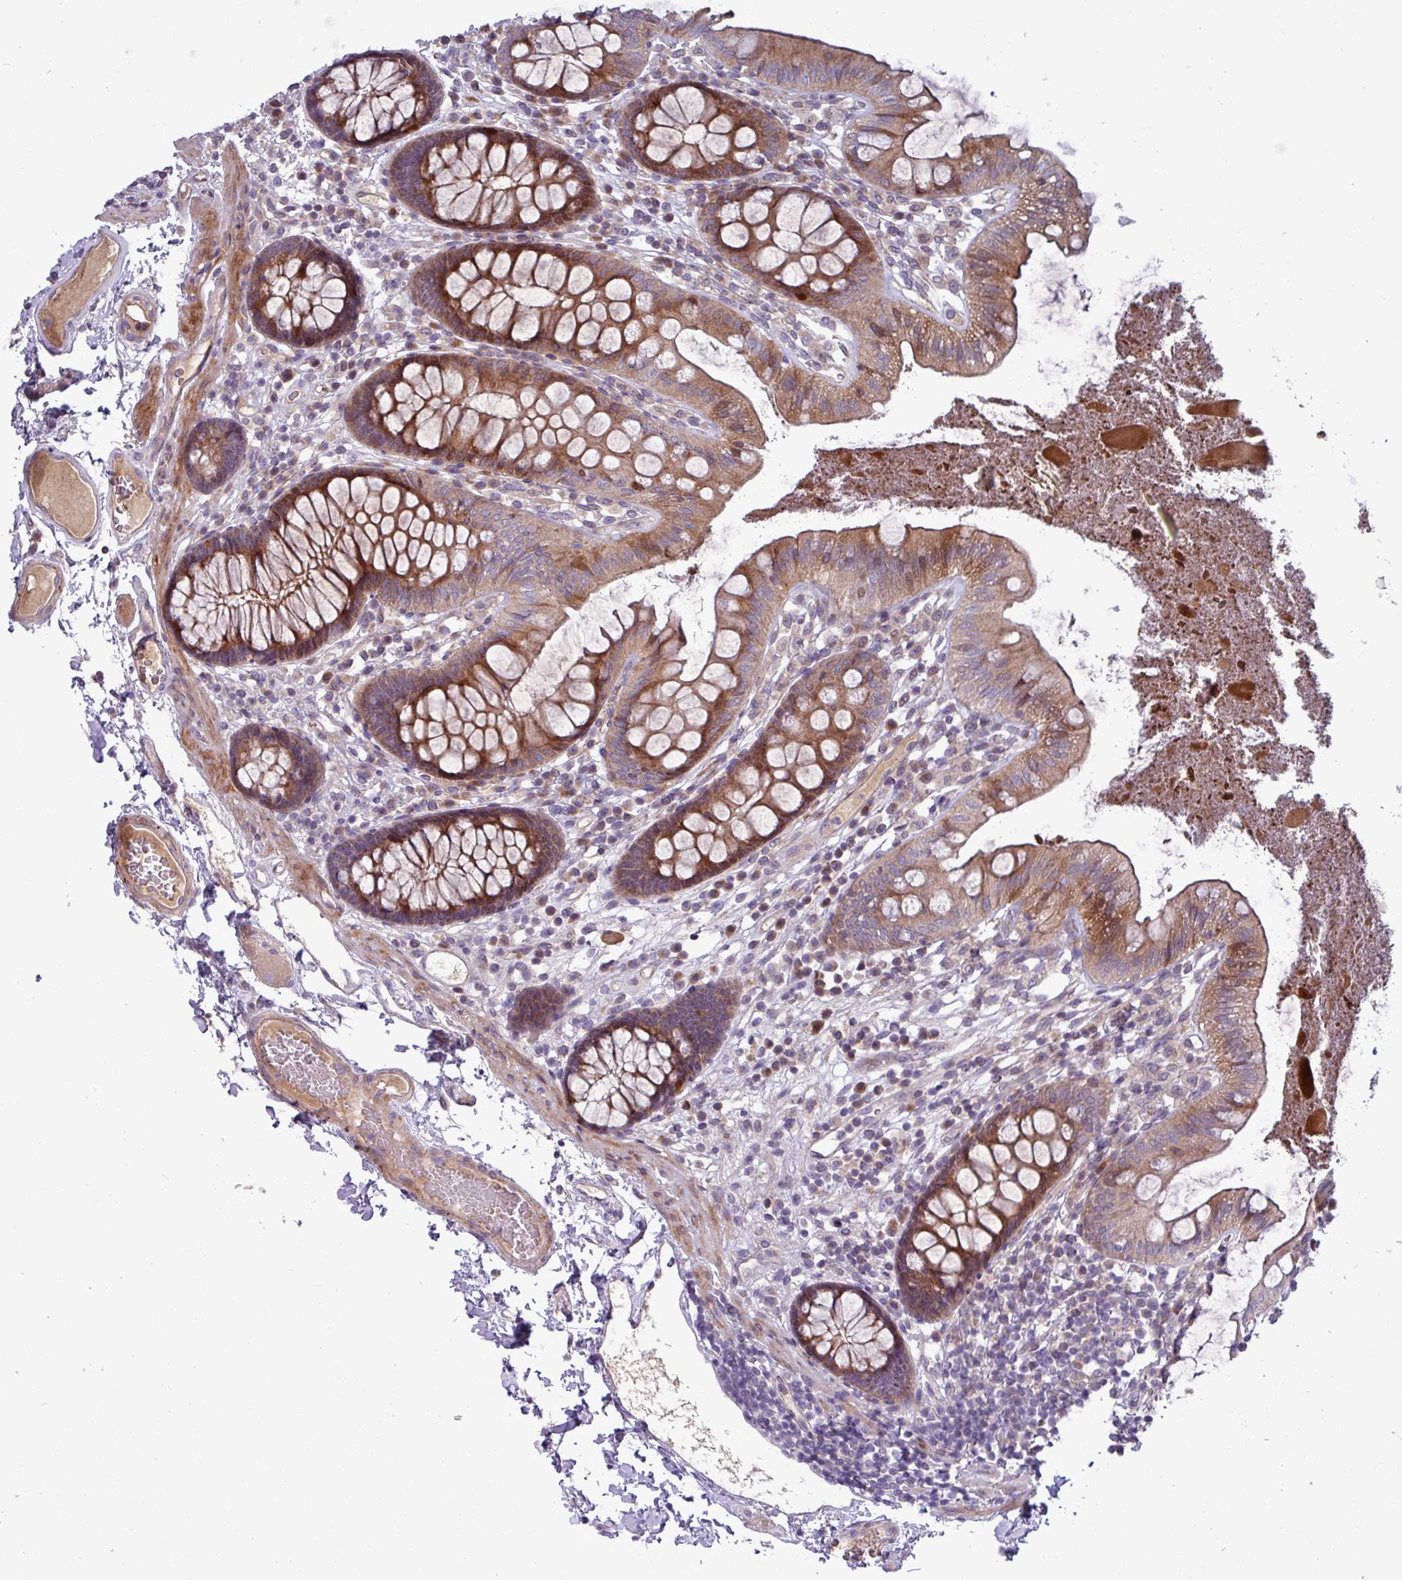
{"staining": {"intensity": "weak", "quantity": "25%-75%", "location": "cytoplasmic/membranous"}, "tissue": "colon", "cell_type": "Endothelial cells", "image_type": "normal", "snomed": [{"axis": "morphology", "description": "Normal tissue, NOS"}, {"axis": "topography", "description": "Colon"}], "caption": "IHC image of benign colon stained for a protein (brown), which displays low levels of weak cytoplasmic/membranous expression in about 25%-75% of endothelial cells.", "gene": "TNFSF12", "patient": {"sex": "male", "age": 84}}